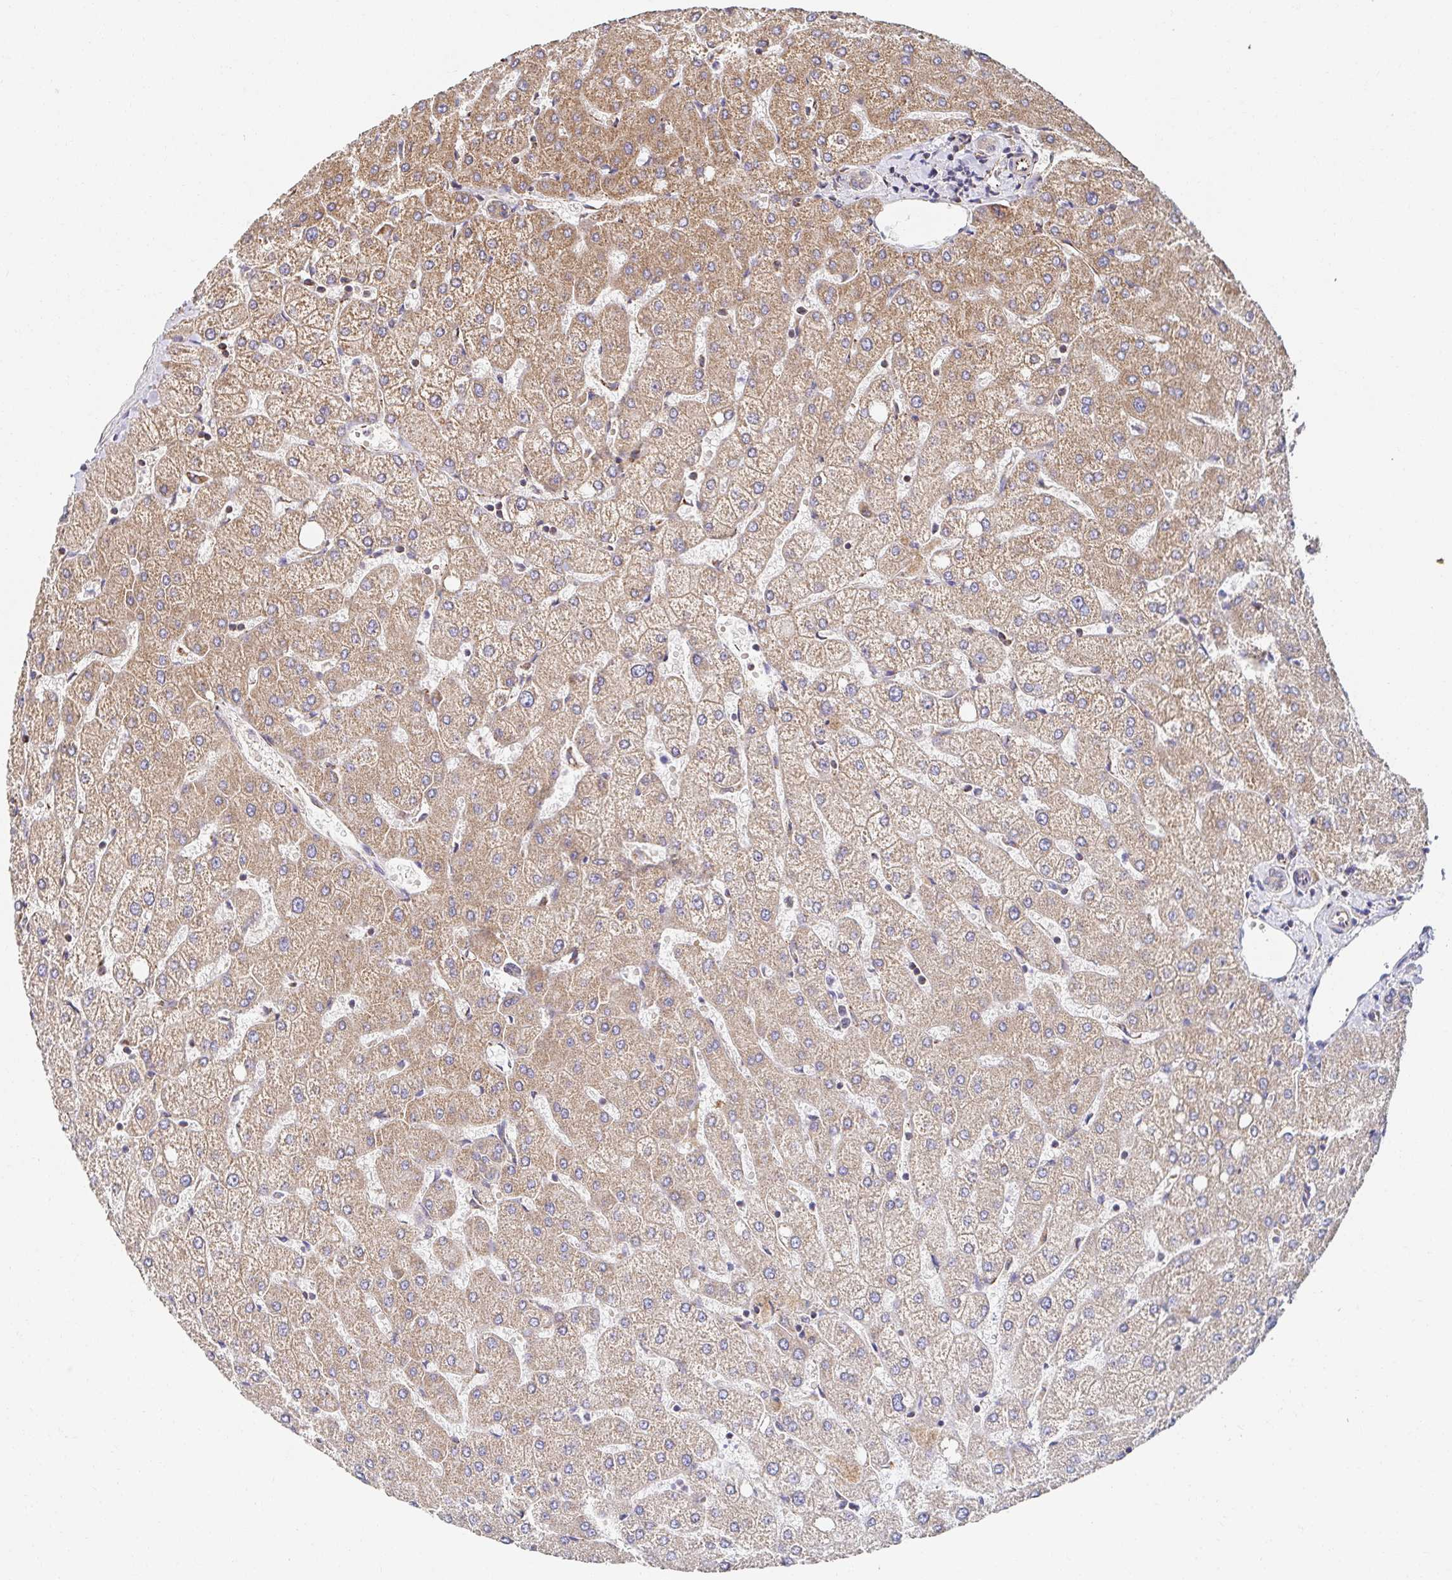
{"staining": {"intensity": "negative", "quantity": "none", "location": "none"}, "tissue": "liver", "cell_type": "Cholangiocytes", "image_type": "normal", "snomed": [{"axis": "morphology", "description": "Normal tissue, NOS"}, {"axis": "topography", "description": "Liver"}], "caption": "An image of liver stained for a protein exhibits no brown staining in cholangiocytes. (Immunohistochemistry (ihc), brightfield microscopy, high magnification).", "gene": "APBB1", "patient": {"sex": "female", "age": 54}}